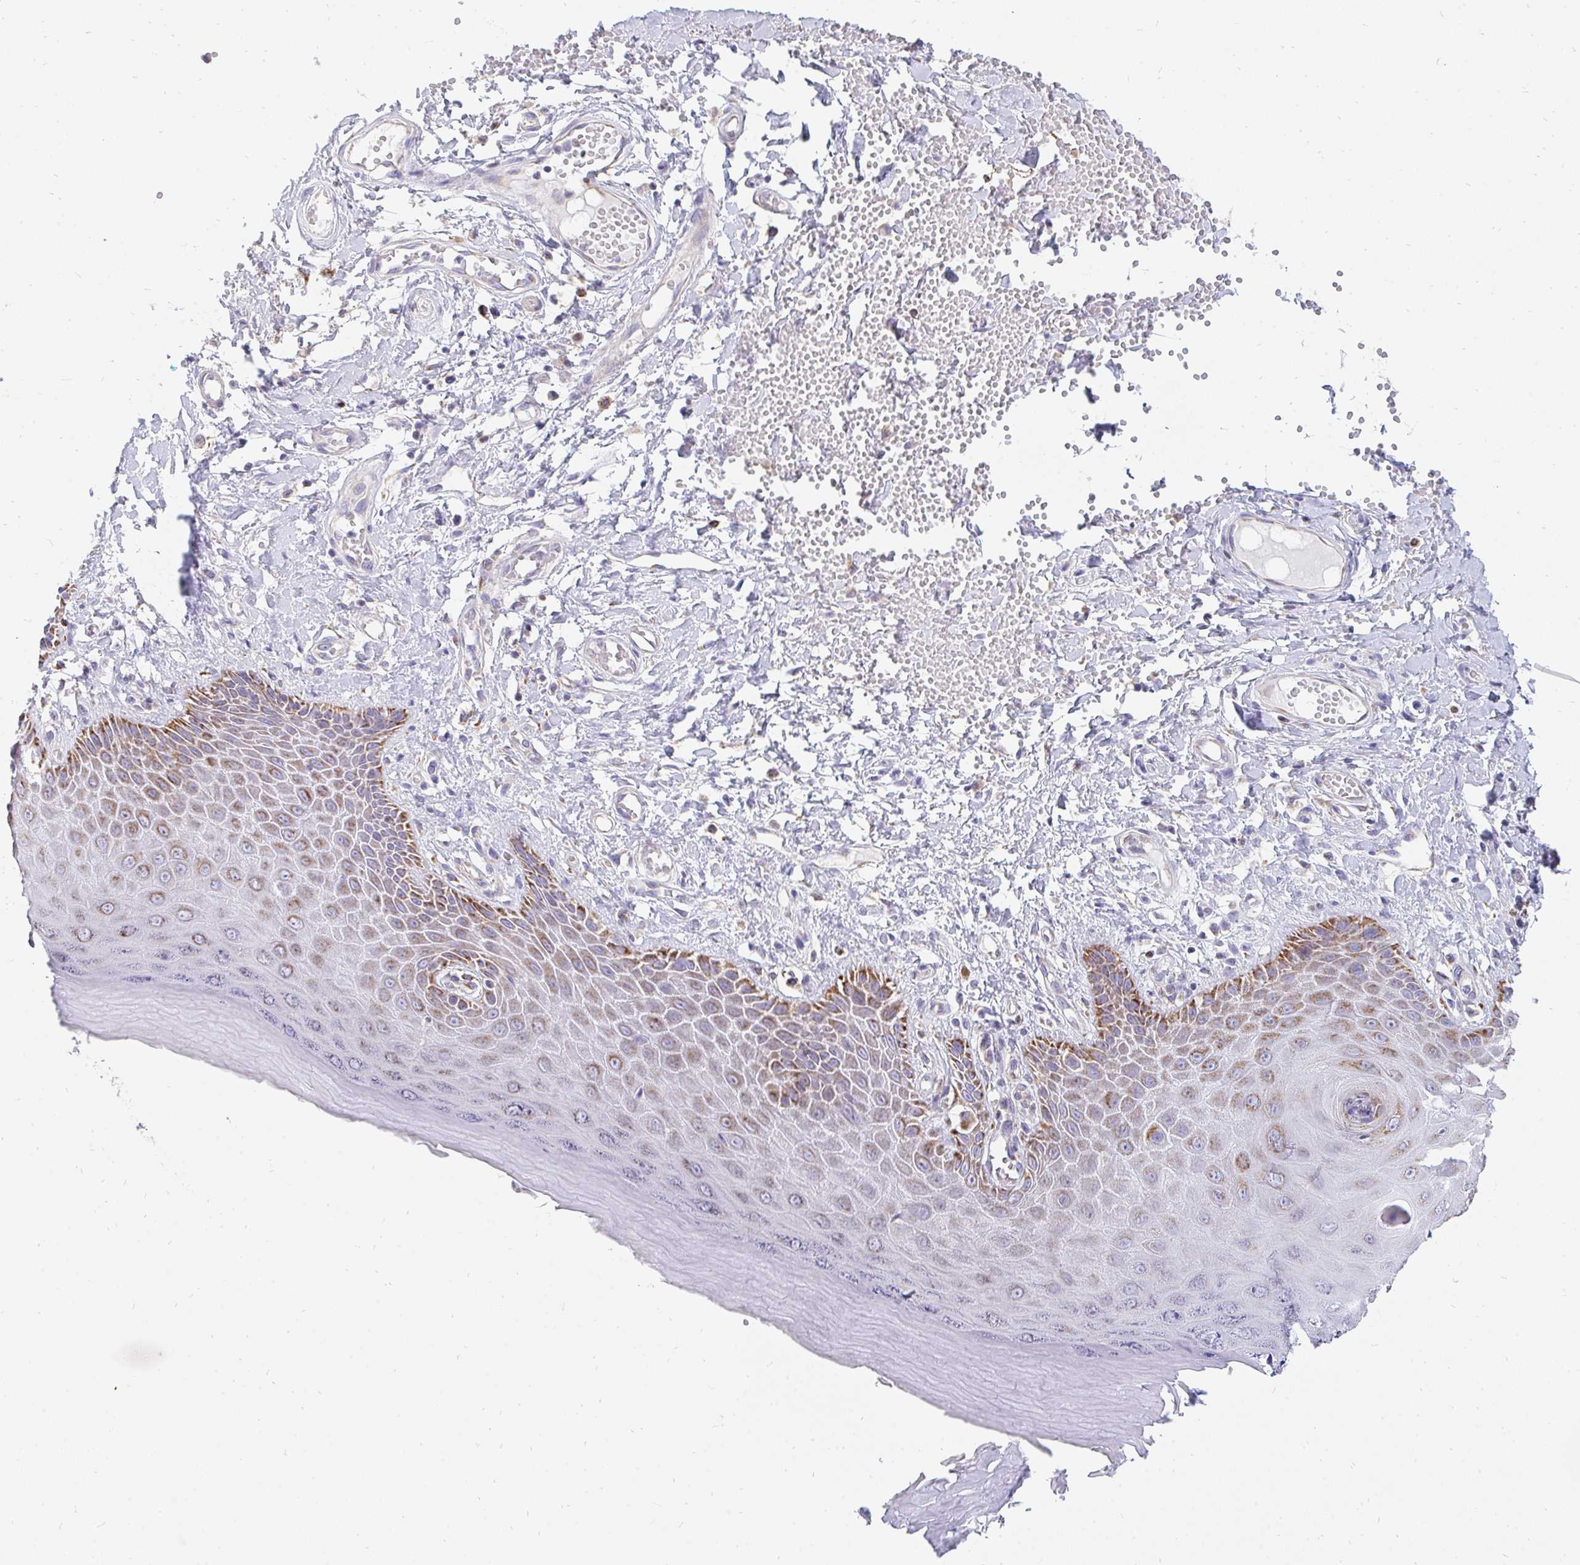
{"staining": {"intensity": "strong", "quantity": "25%-75%", "location": "cytoplasmic/membranous"}, "tissue": "skin", "cell_type": "Epidermal cells", "image_type": "normal", "snomed": [{"axis": "morphology", "description": "Normal tissue, NOS"}, {"axis": "topography", "description": "Anal"}, {"axis": "topography", "description": "Peripheral nerve tissue"}], "caption": "Immunohistochemistry (IHC) micrograph of normal skin: human skin stained using IHC shows high levels of strong protein expression localized specifically in the cytoplasmic/membranous of epidermal cells, appearing as a cytoplasmic/membranous brown color.", "gene": "PC", "patient": {"sex": "male", "age": 78}}